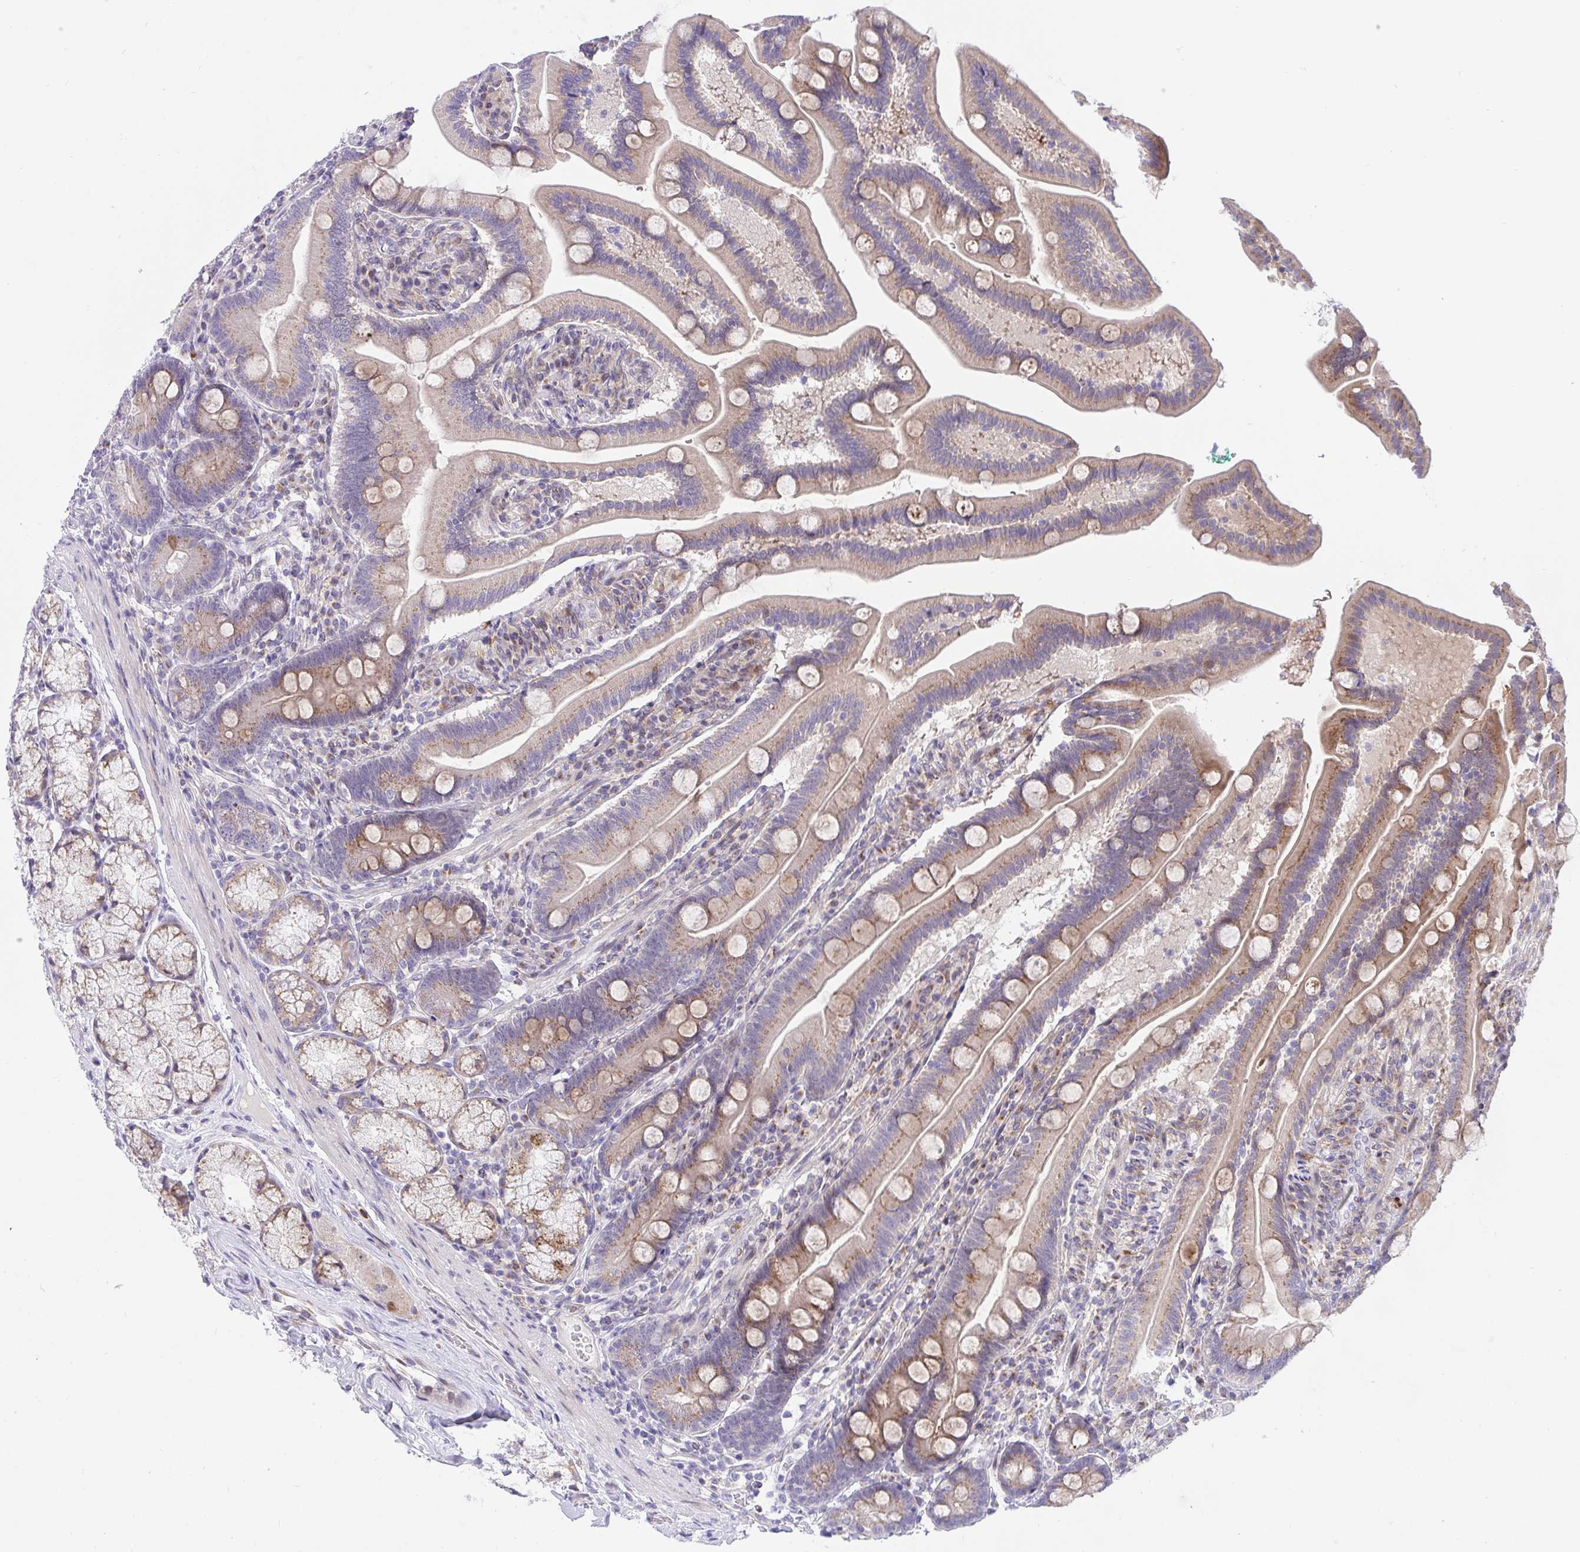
{"staining": {"intensity": "moderate", "quantity": ">75%", "location": "cytoplasmic/membranous"}, "tissue": "duodenum", "cell_type": "Glandular cells", "image_type": "normal", "snomed": [{"axis": "morphology", "description": "Normal tissue, NOS"}, {"axis": "topography", "description": "Duodenum"}], "caption": "Protein staining of unremarkable duodenum exhibits moderate cytoplasmic/membranous positivity in approximately >75% of glandular cells.", "gene": "ZNF554", "patient": {"sex": "female", "age": 67}}